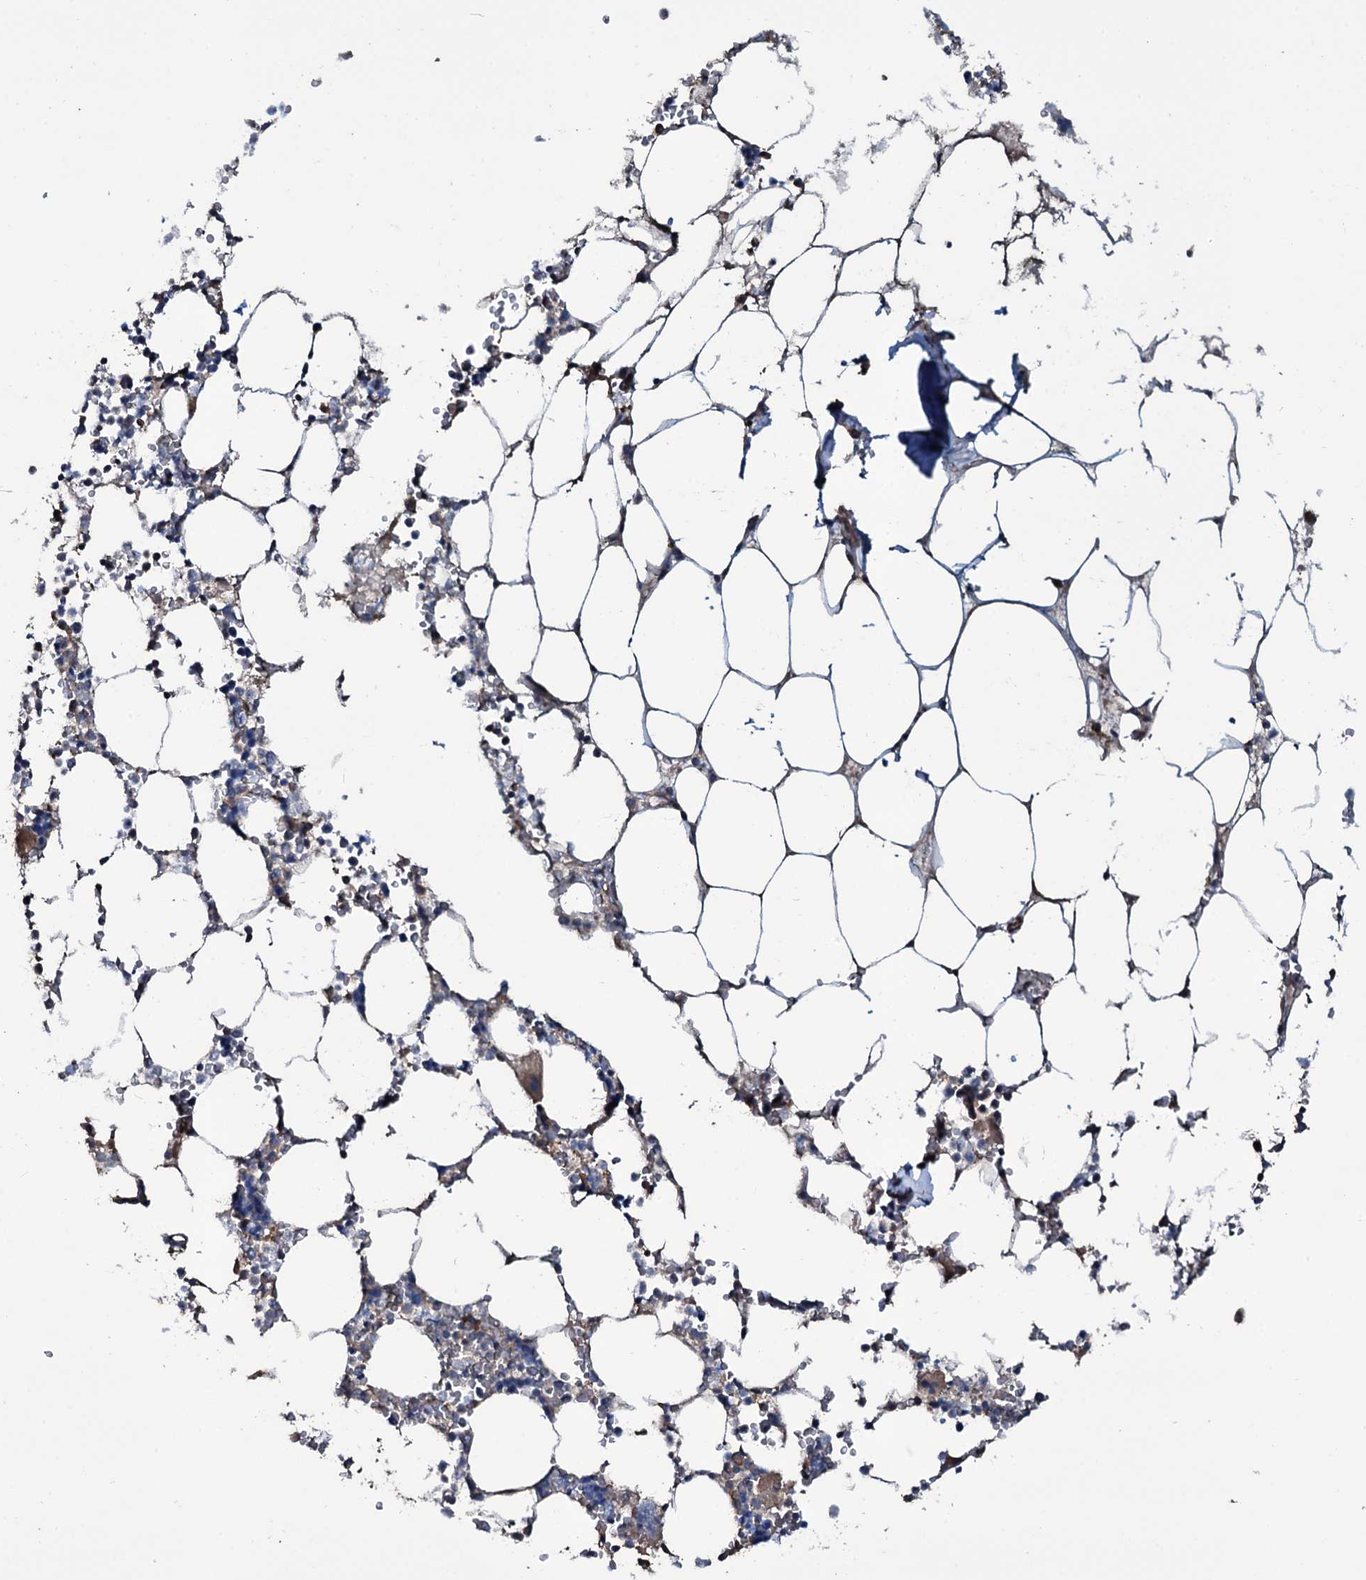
{"staining": {"intensity": "moderate", "quantity": "<25%", "location": "cytoplasmic/membranous"}, "tissue": "bone marrow", "cell_type": "Hematopoietic cells", "image_type": "normal", "snomed": [{"axis": "morphology", "description": "Normal tissue, NOS"}, {"axis": "topography", "description": "Bone marrow"}], "caption": "An immunohistochemistry histopathology image of benign tissue is shown. Protein staining in brown shows moderate cytoplasmic/membranous positivity in bone marrow within hematopoietic cells.", "gene": "WIPF3", "patient": {"sex": "male", "age": 64}}